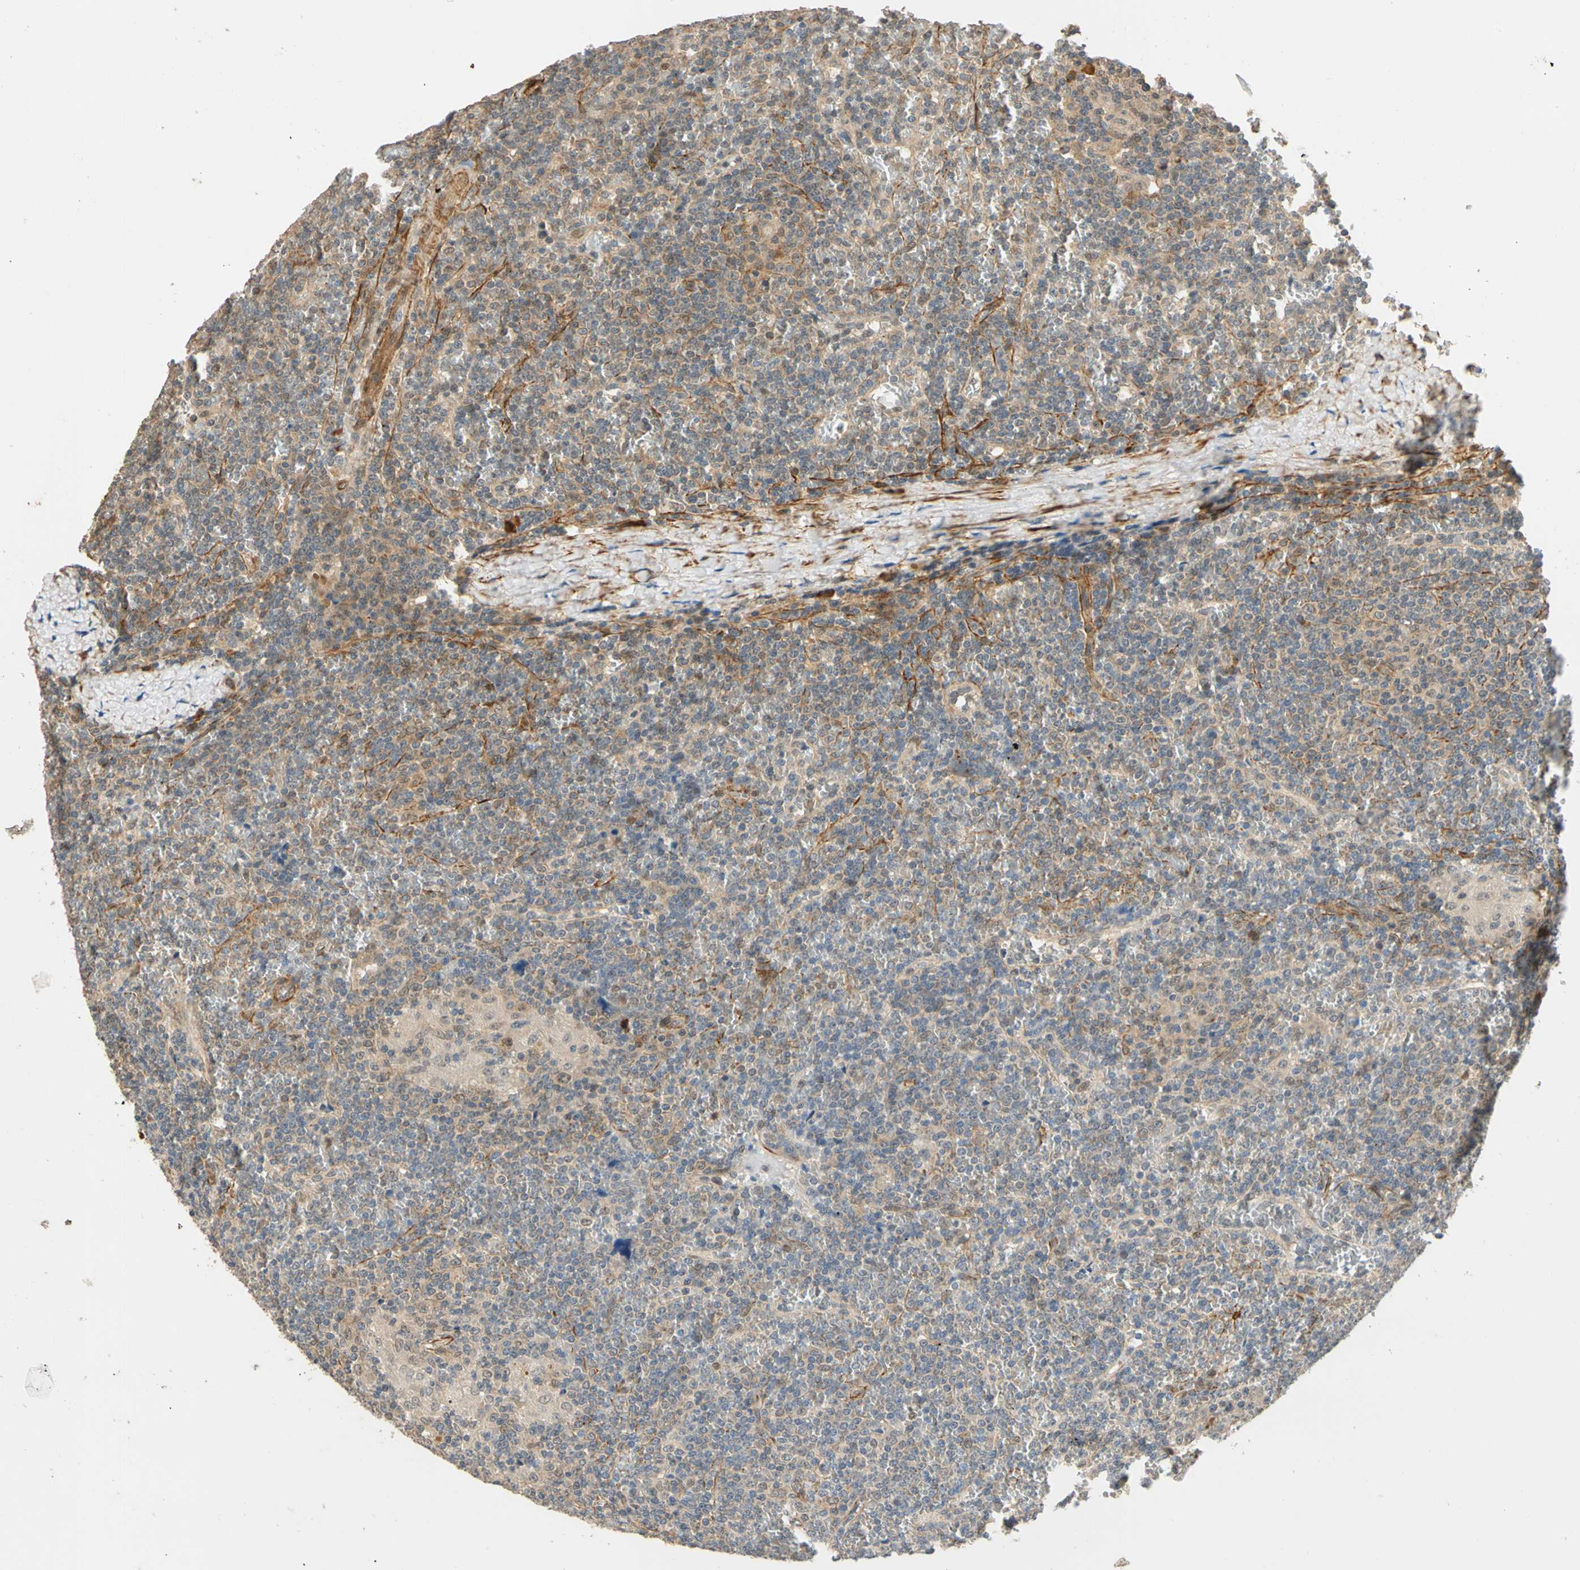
{"staining": {"intensity": "weak", "quantity": "25%-75%", "location": "cytoplasmic/membranous"}, "tissue": "lymphoma", "cell_type": "Tumor cells", "image_type": "cancer", "snomed": [{"axis": "morphology", "description": "Malignant lymphoma, non-Hodgkin's type, Low grade"}, {"axis": "topography", "description": "Spleen"}], "caption": "Brown immunohistochemical staining in malignant lymphoma, non-Hodgkin's type (low-grade) displays weak cytoplasmic/membranous expression in about 25%-75% of tumor cells.", "gene": "QSER1", "patient": {"sex": "female", "age": 19}}